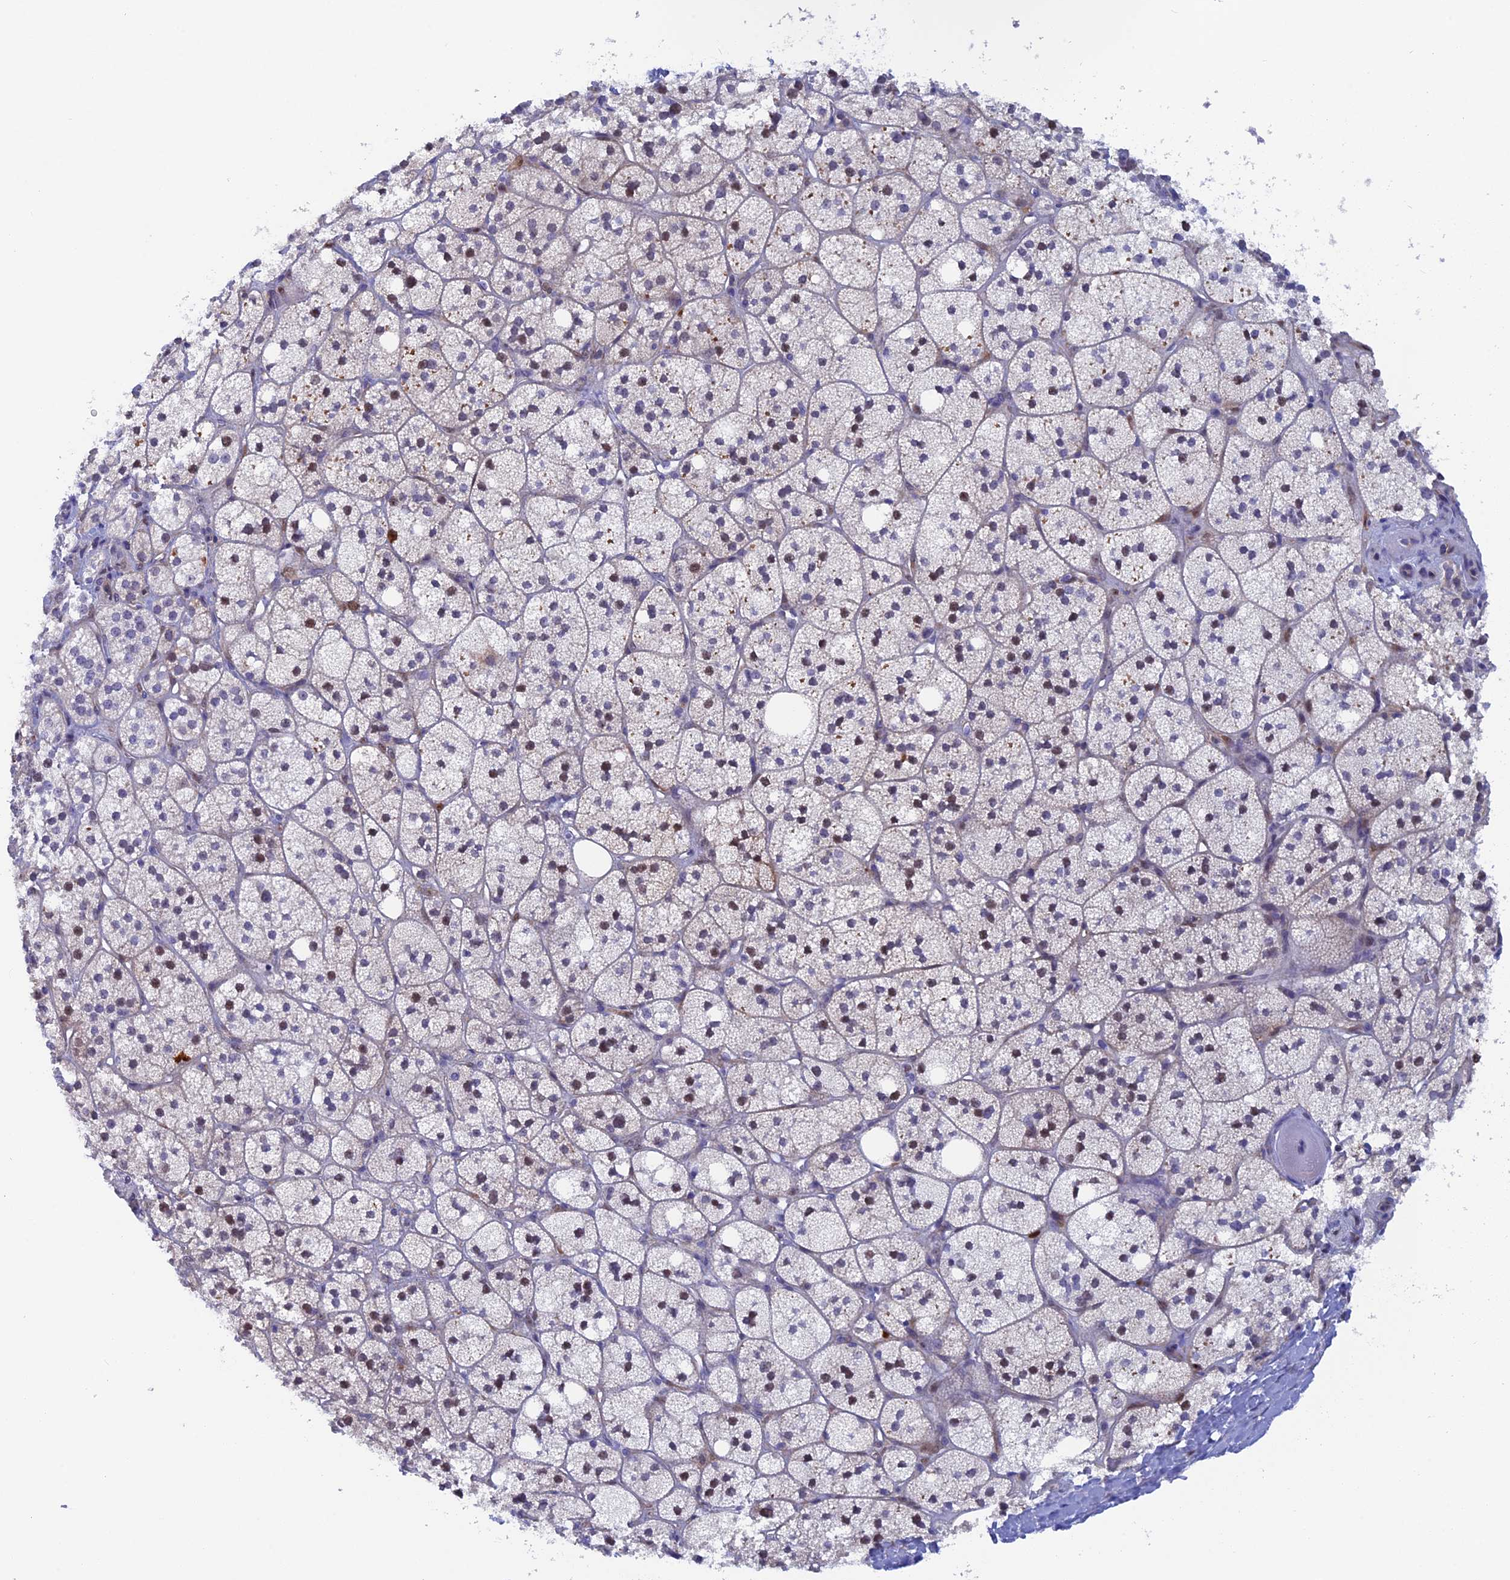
{"staining": {"intensity": "weak", "quantity": "<25%", "location": "cytoplasmic/membranous,nuclear"}, "tissue": "adrenal gland", "cell_type": "Glandular cells", "image_type": "normal", "snomed": [{"axis": "morphology", "description": "Normal tissue, NOS"}, {"axis": "topography", "description": "Adrenal gland"}], "caption": "A micrograph of adrenal gland stained for a protein shows no brown staining in glandular cells.", "gene": "SLC26A1", "patient": {"sex": "male", "age": 61}}